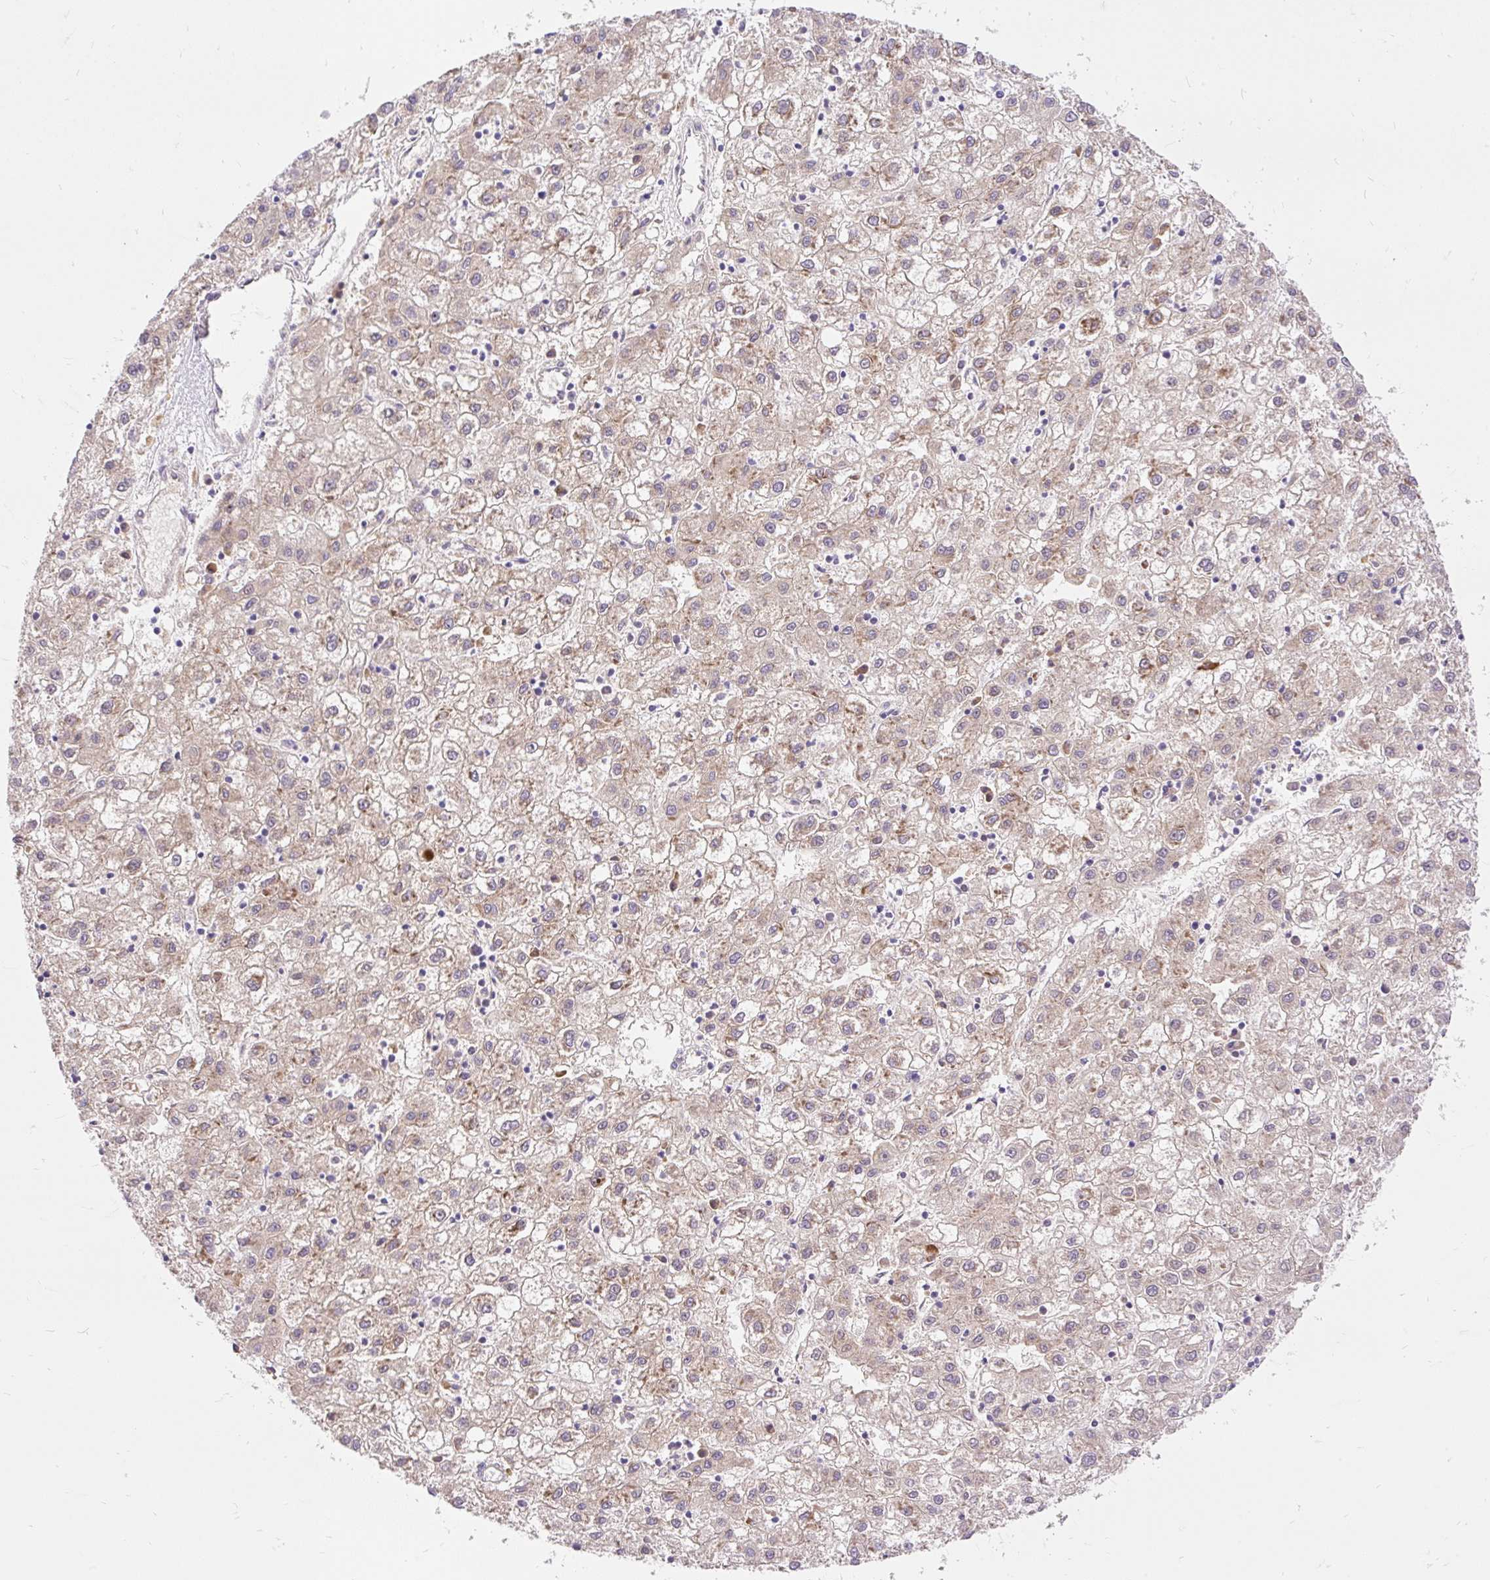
{"staining": {"intensity": "weak", "quantity": ">75%", "location": "cytoplasmic/membranous"}, "tissue": "liver cancer", "cell_type": "Tumor cells", "image_type": "cancer", "snomed": [{"axis": "morphology", "description": "Carcinoma, Hepatocellular, NOS"}, {"axis": "topography", "description": "Liver"}], "caption": "This is a micrograph of IHC staining of liver cancer (hepatocellular carcinoma), which shows weak positivity in the cytoplasmic/membranous of tumor cells.", "gene": "SEC63", "patient": {"sex": "male", "age": 72}}